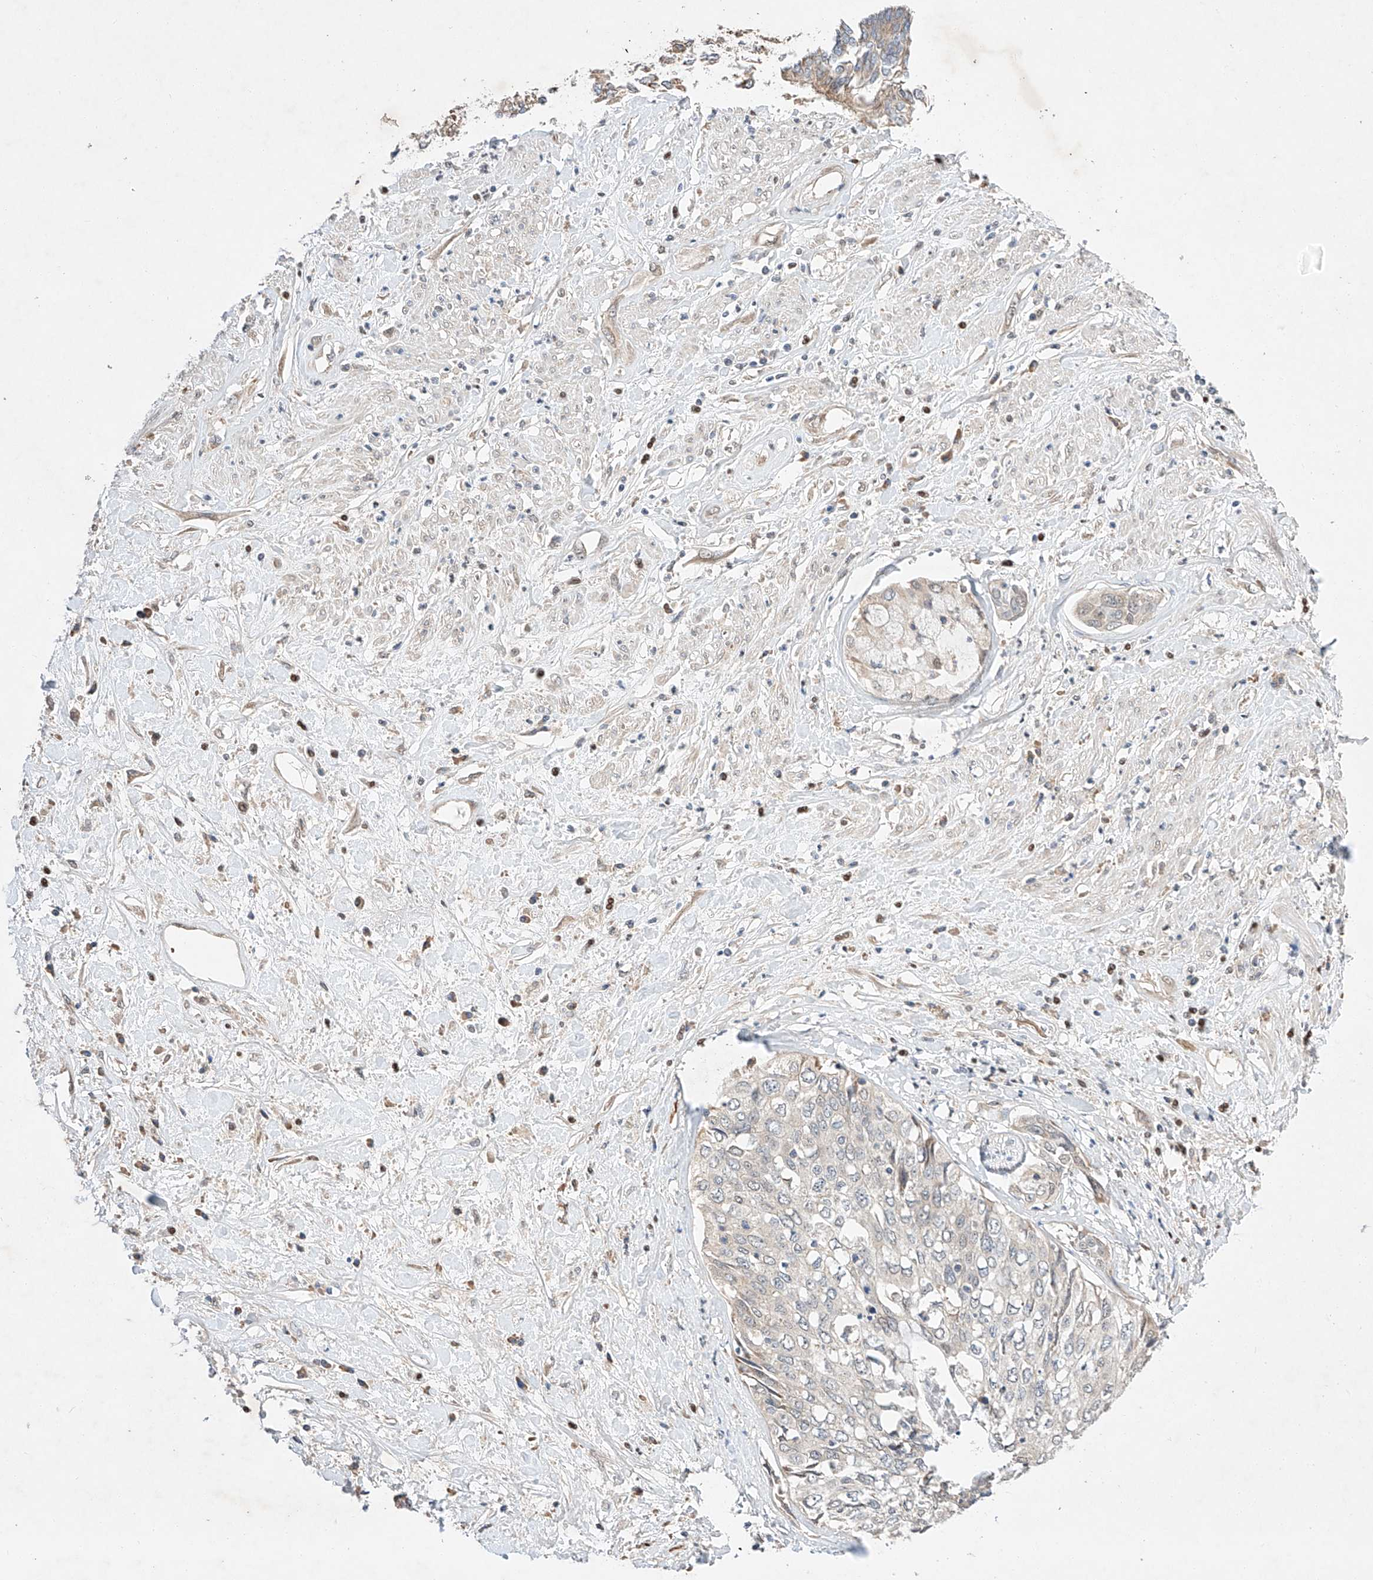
{"staining": {"intensity": "negative", "quantity": "none", "location": "none"}, "tissue": "cervical cancer", "cell_type": "Tumor cells", "image_type": "cancer", "snomed": [{"axis": "morphology", "description": "Squamous cell carcinoma, NOS"}, {"axis": "topography", "description": "Cervix"}], "caption": "A micrograph of human cervical squamous cell carcinoma is negative for staining in tumor cells. Nuclei are stained in blue.", "gene": "C6orf118", "patient": {"sex": "female", "age": 31}}